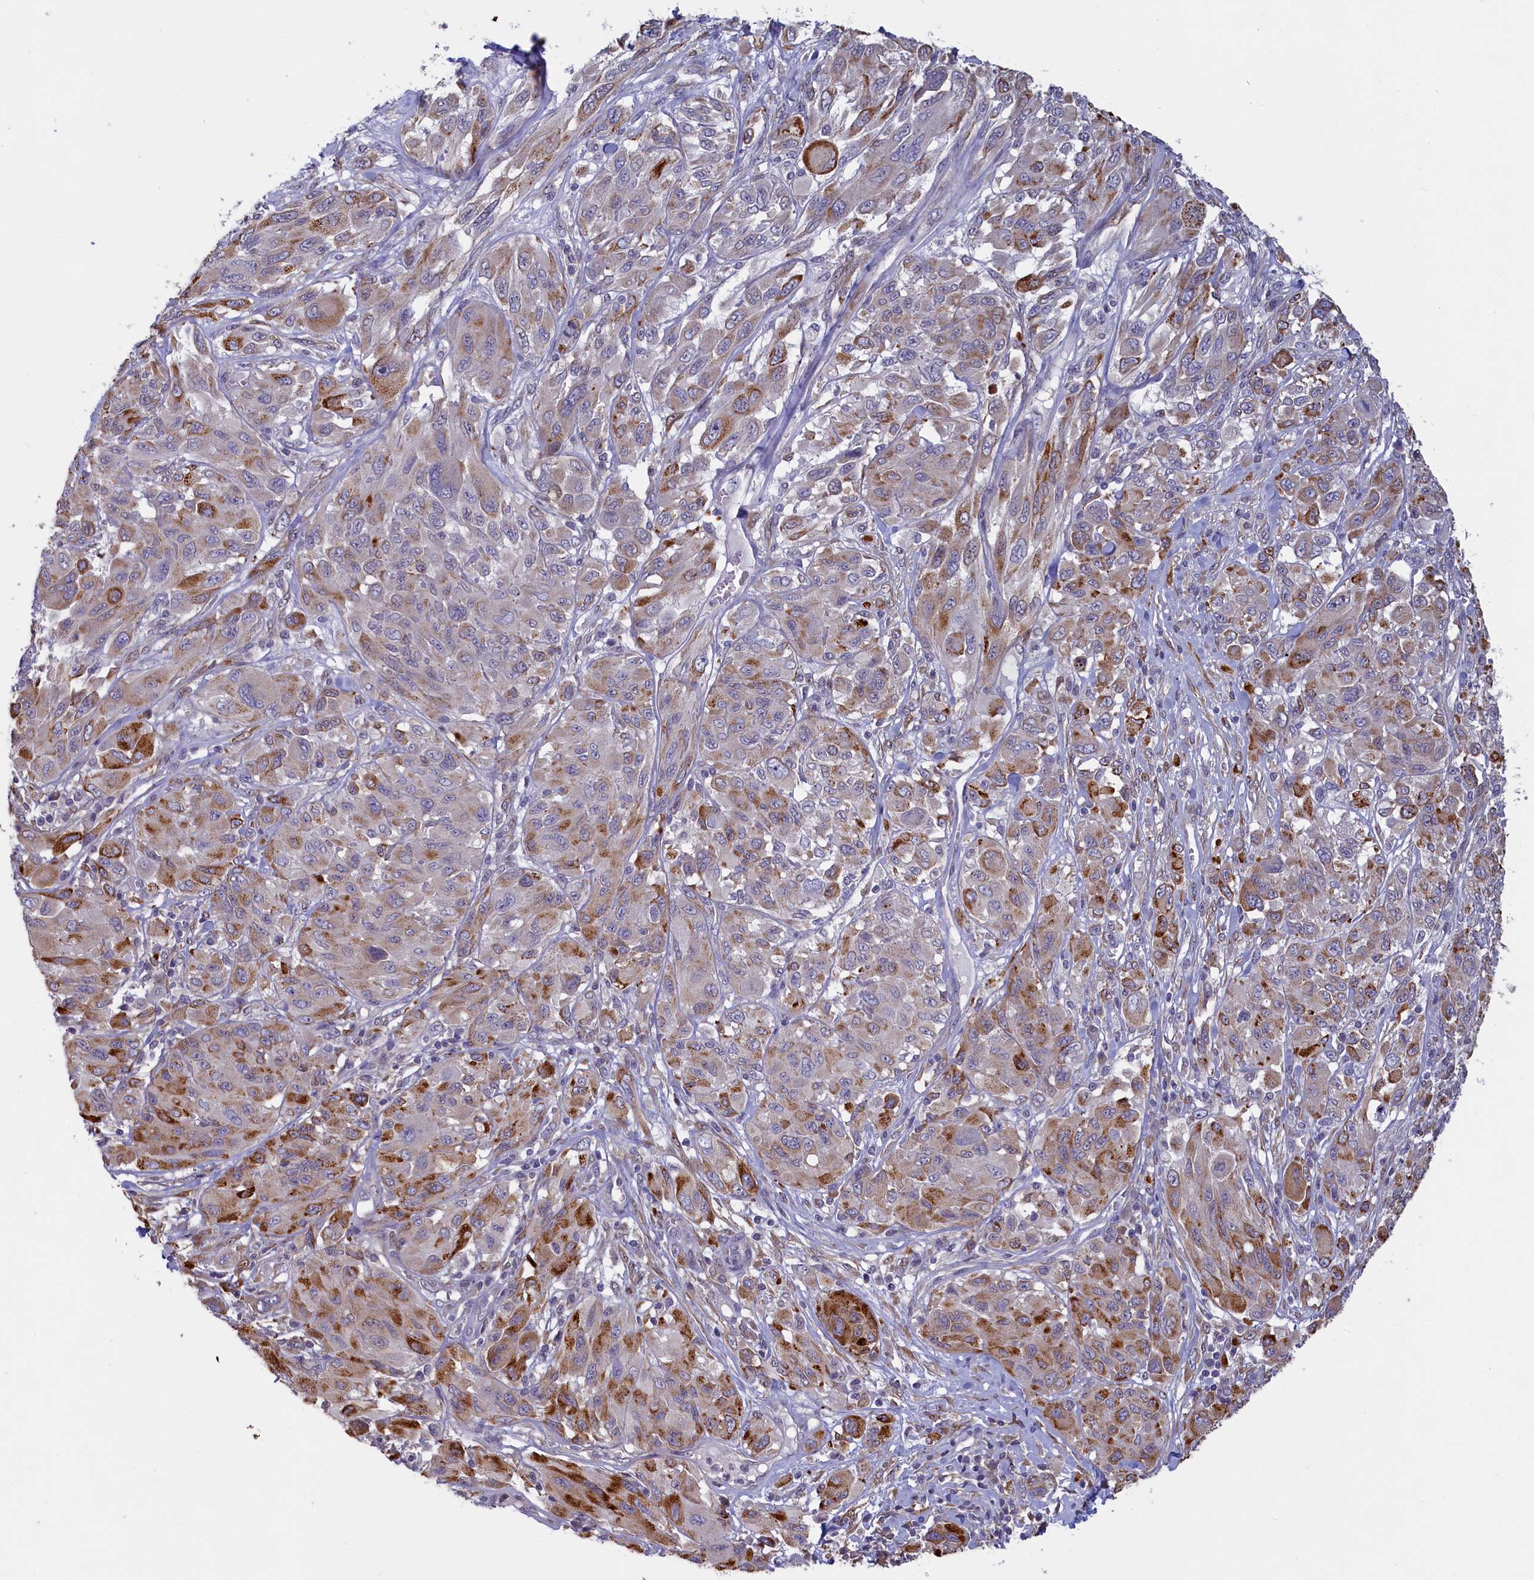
{"staining": {"intensity": "strong", "quantity": "25%-75%", "location": "cytoplasmic/membranous"}, "tissue": "melanoma", "cell_type": "Tumor cells", "image_type": "cancer", "snomed": [{"axis": "morphology", "description": "Malignant melanoma, NOS"}, {"axis": "topography", "description": "Skin"}], "caption": "Brown immunohistochemical staining in malignant melanoma displays strong cytoplasmic/membranous positivity in approximately 25%-75% of tumor cells. (DAB (3,3'-diaminobenzidine) = brown stain, brightfield microscopy at high magnification).", "gene": "UCHL3", "patient": {"sex": "female", "age": 91}}